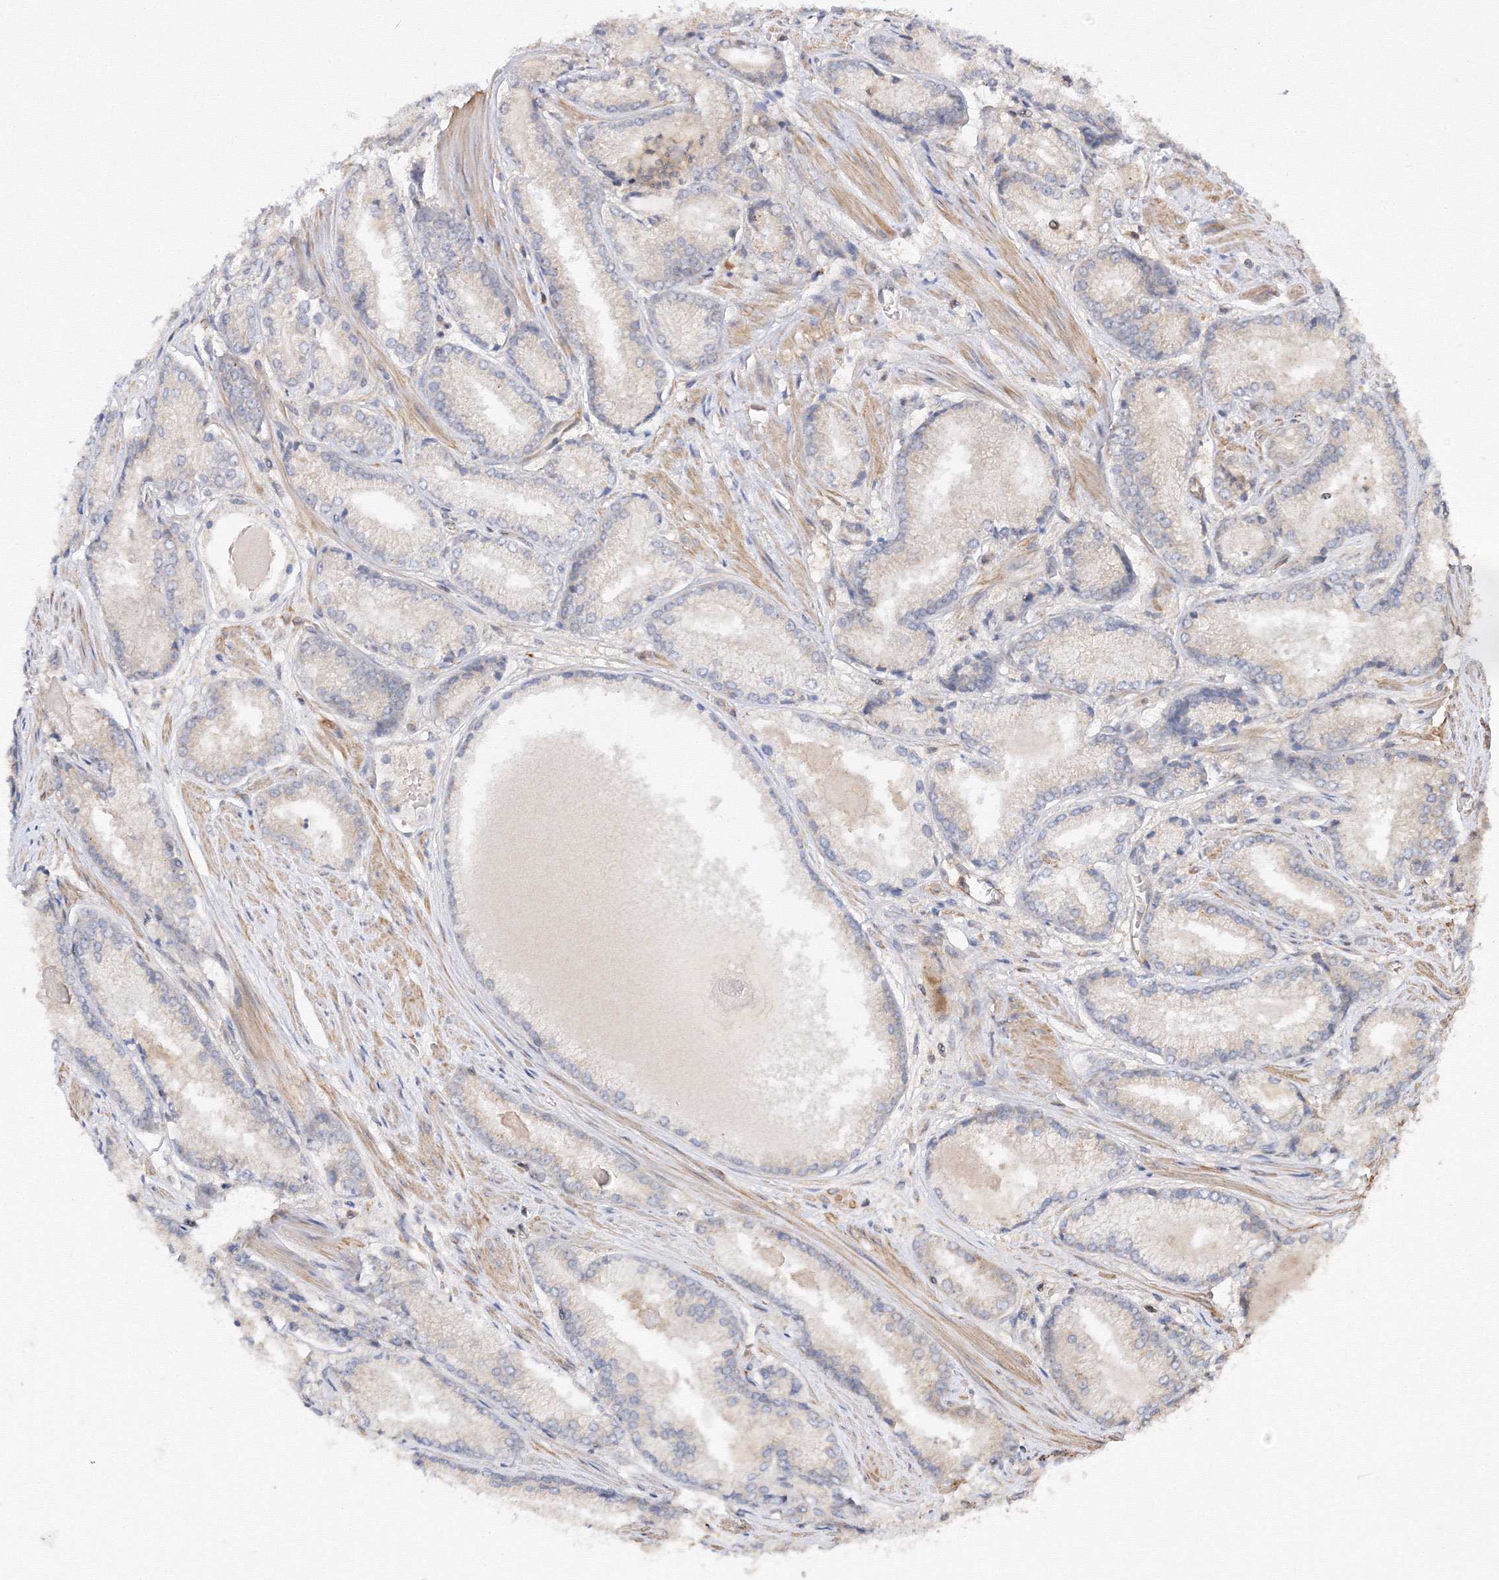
{"staining": {"intensity": "negative", "quantity": "none", "location": "none"}, "tissue": "prostate cancer", "cell_type": "Tumor cells", "image_type": "cancer", "snomed": [{"axis": "morphology", "description": "Adenocarcinoma, Low grade"}, {"axis": "topography", "description": "Prostate"}], "caption": "This is an immunohistochemistry (IHC) photomicrograph of human prostate cancer. There is no expression in tumor cells.", "gene": "DCTD", "patient": {"sex": "male", "age": 54}}